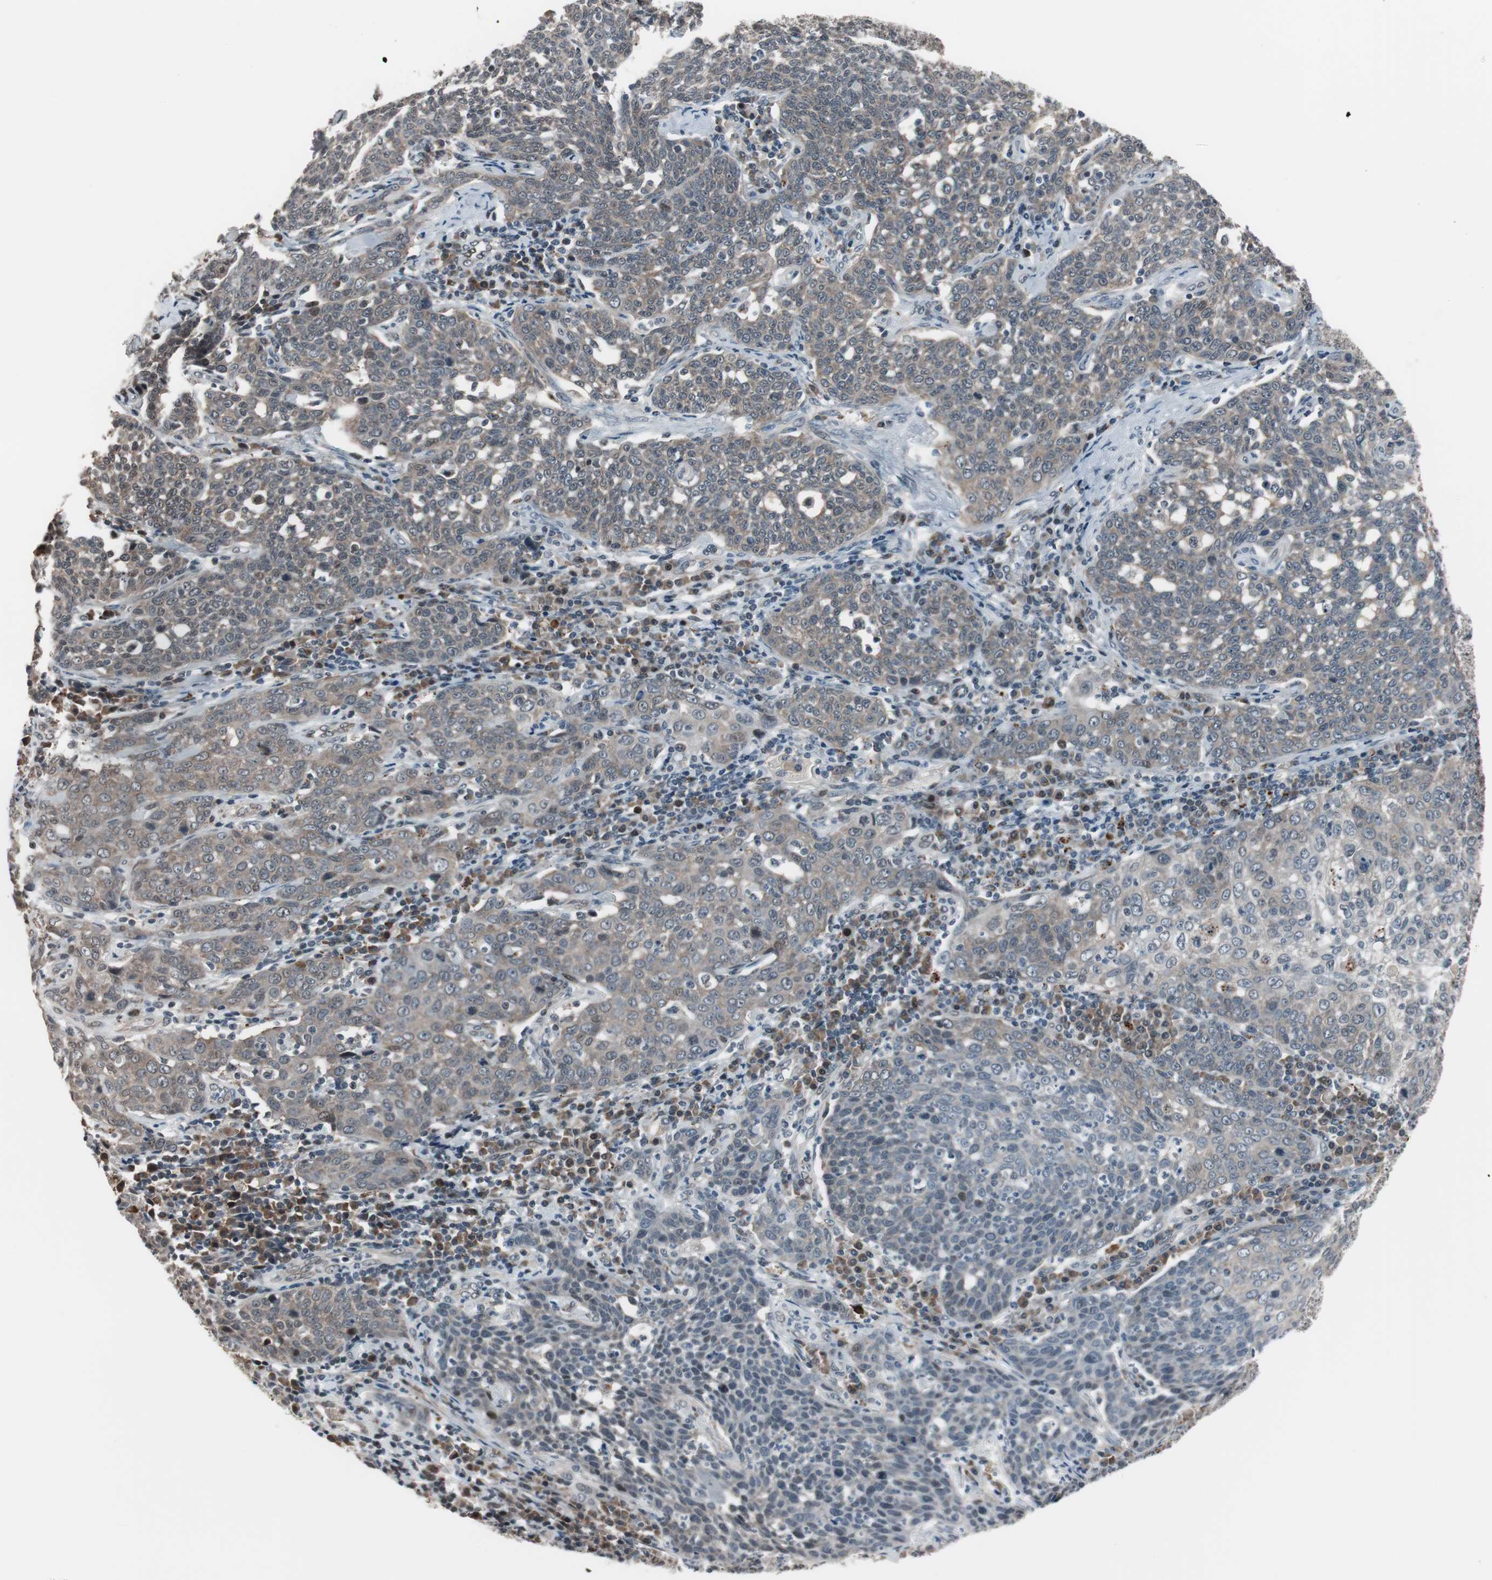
{"staining": {"intensity": "weak", "quantity": ">75%", "location": "cytoplasmic/membranous"}, "tissue": "cervical cancer", "cell_type": "Tumor cells", "image_type": "cancer", "snomed": [{"axis": "morphology", "description": "Squamous cell carcinoma, NOS"}, {"axis": "topography", "description": "Cervix"}], "caption": "Immunohistochemistry (IHC) histopathology image of cervical squamous cell carcinoma stained for a protein (brown), which shows low levels of weak cytoplasmic/membranous expression in about >75% of tumor cells.", "gene": "BOLA1", "patient": {"sex": "female", "age": 34}}